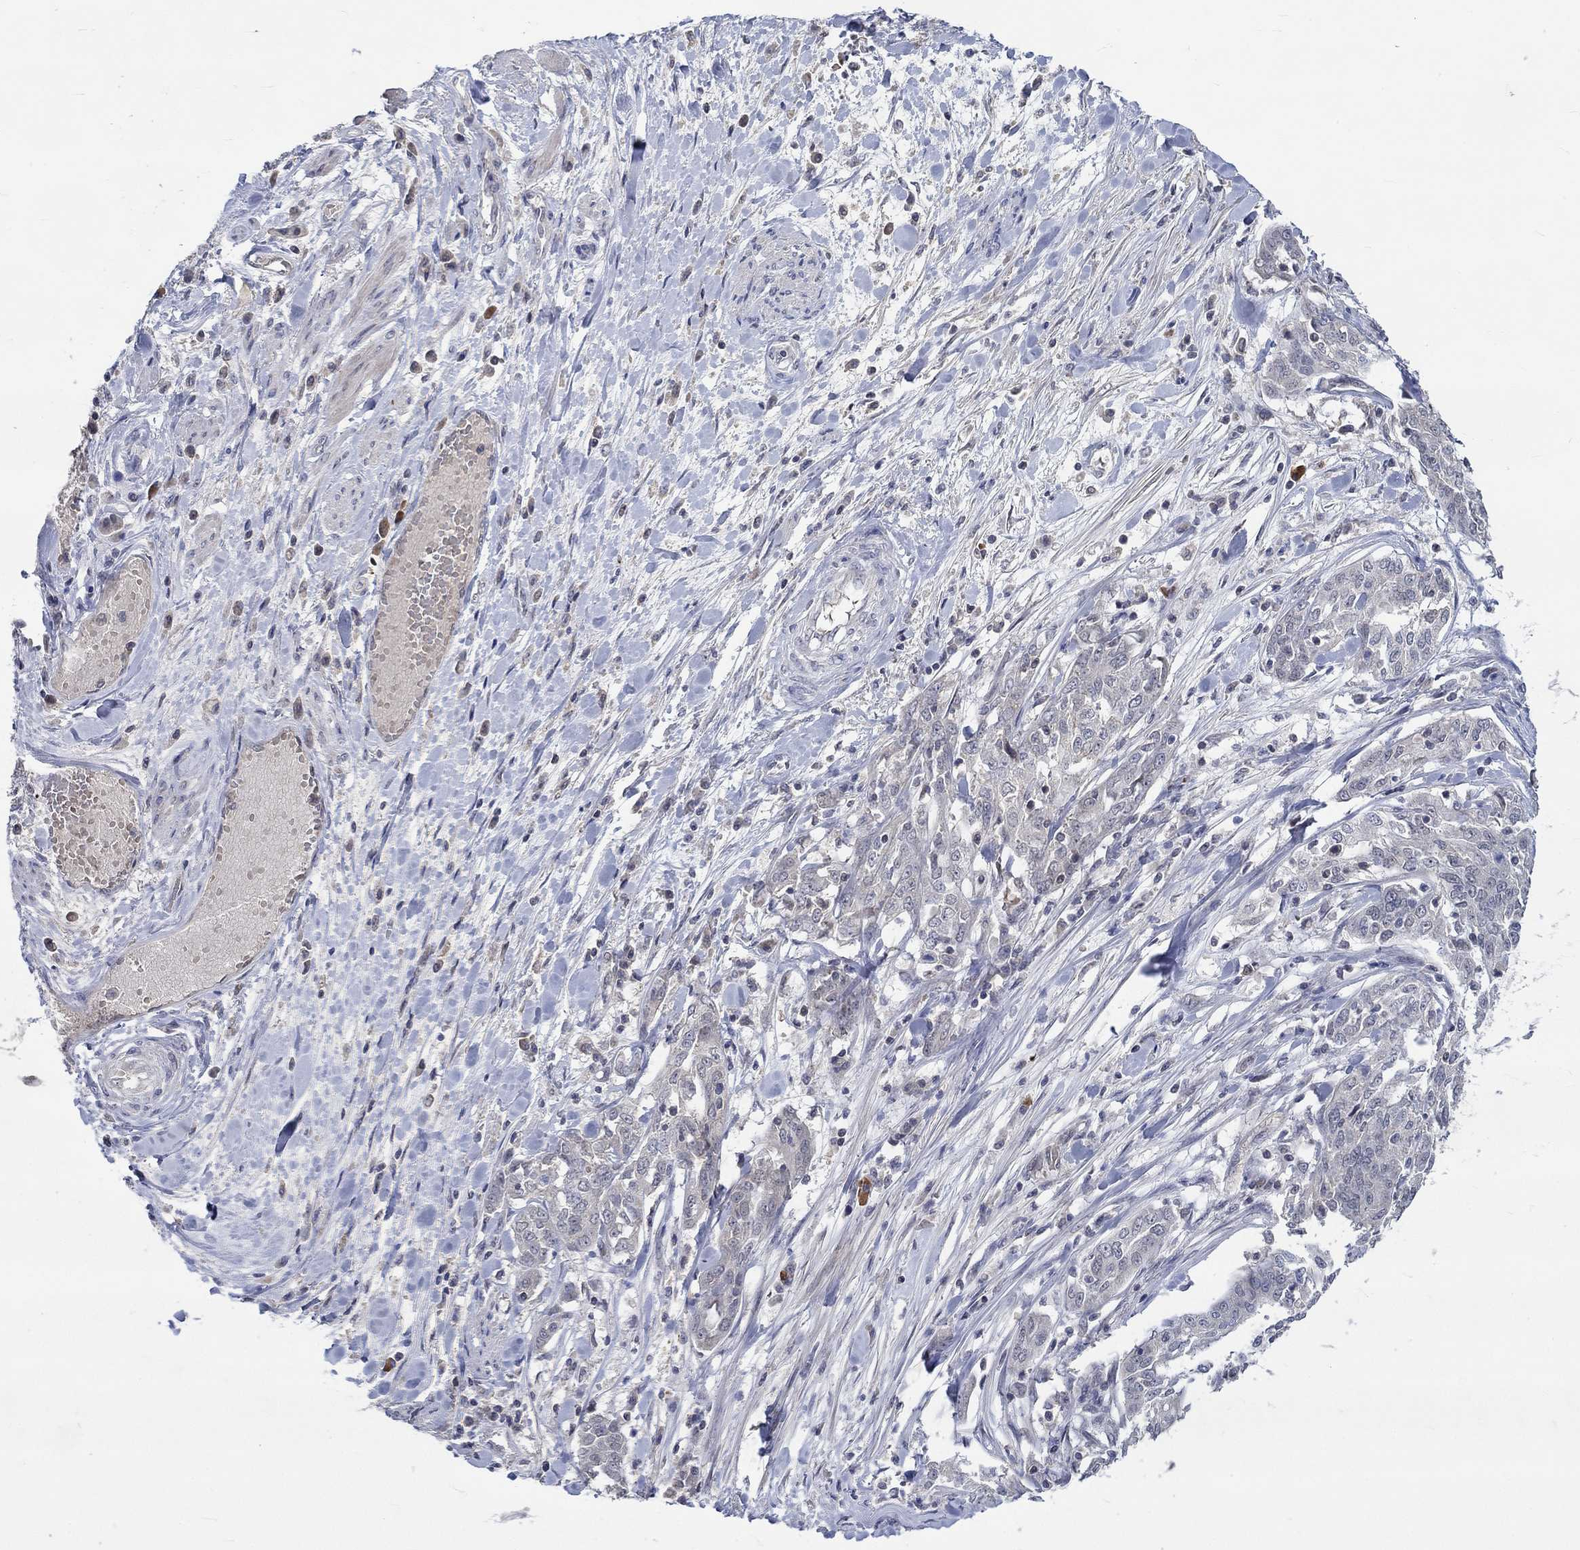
{"staining": {"intensity": "negative", "quantity": "none", "location": "none"}, "tissue": "ovarian cancer", "cell_type": "Tumor cells", "image_type": "cancer", "snomed": [{"axis": "morphology", "description": "Cystadenocarcinoma, serous, NOS"}, {"axis": "topography", "description": "Ovary"}], "caption": "Micrograph shows no protein positivity in tumor cells of ovarian serous cystadenocarcinoma tissue.", "gene": "WASF1", "patient": {"sex": "female", "age": 67}}